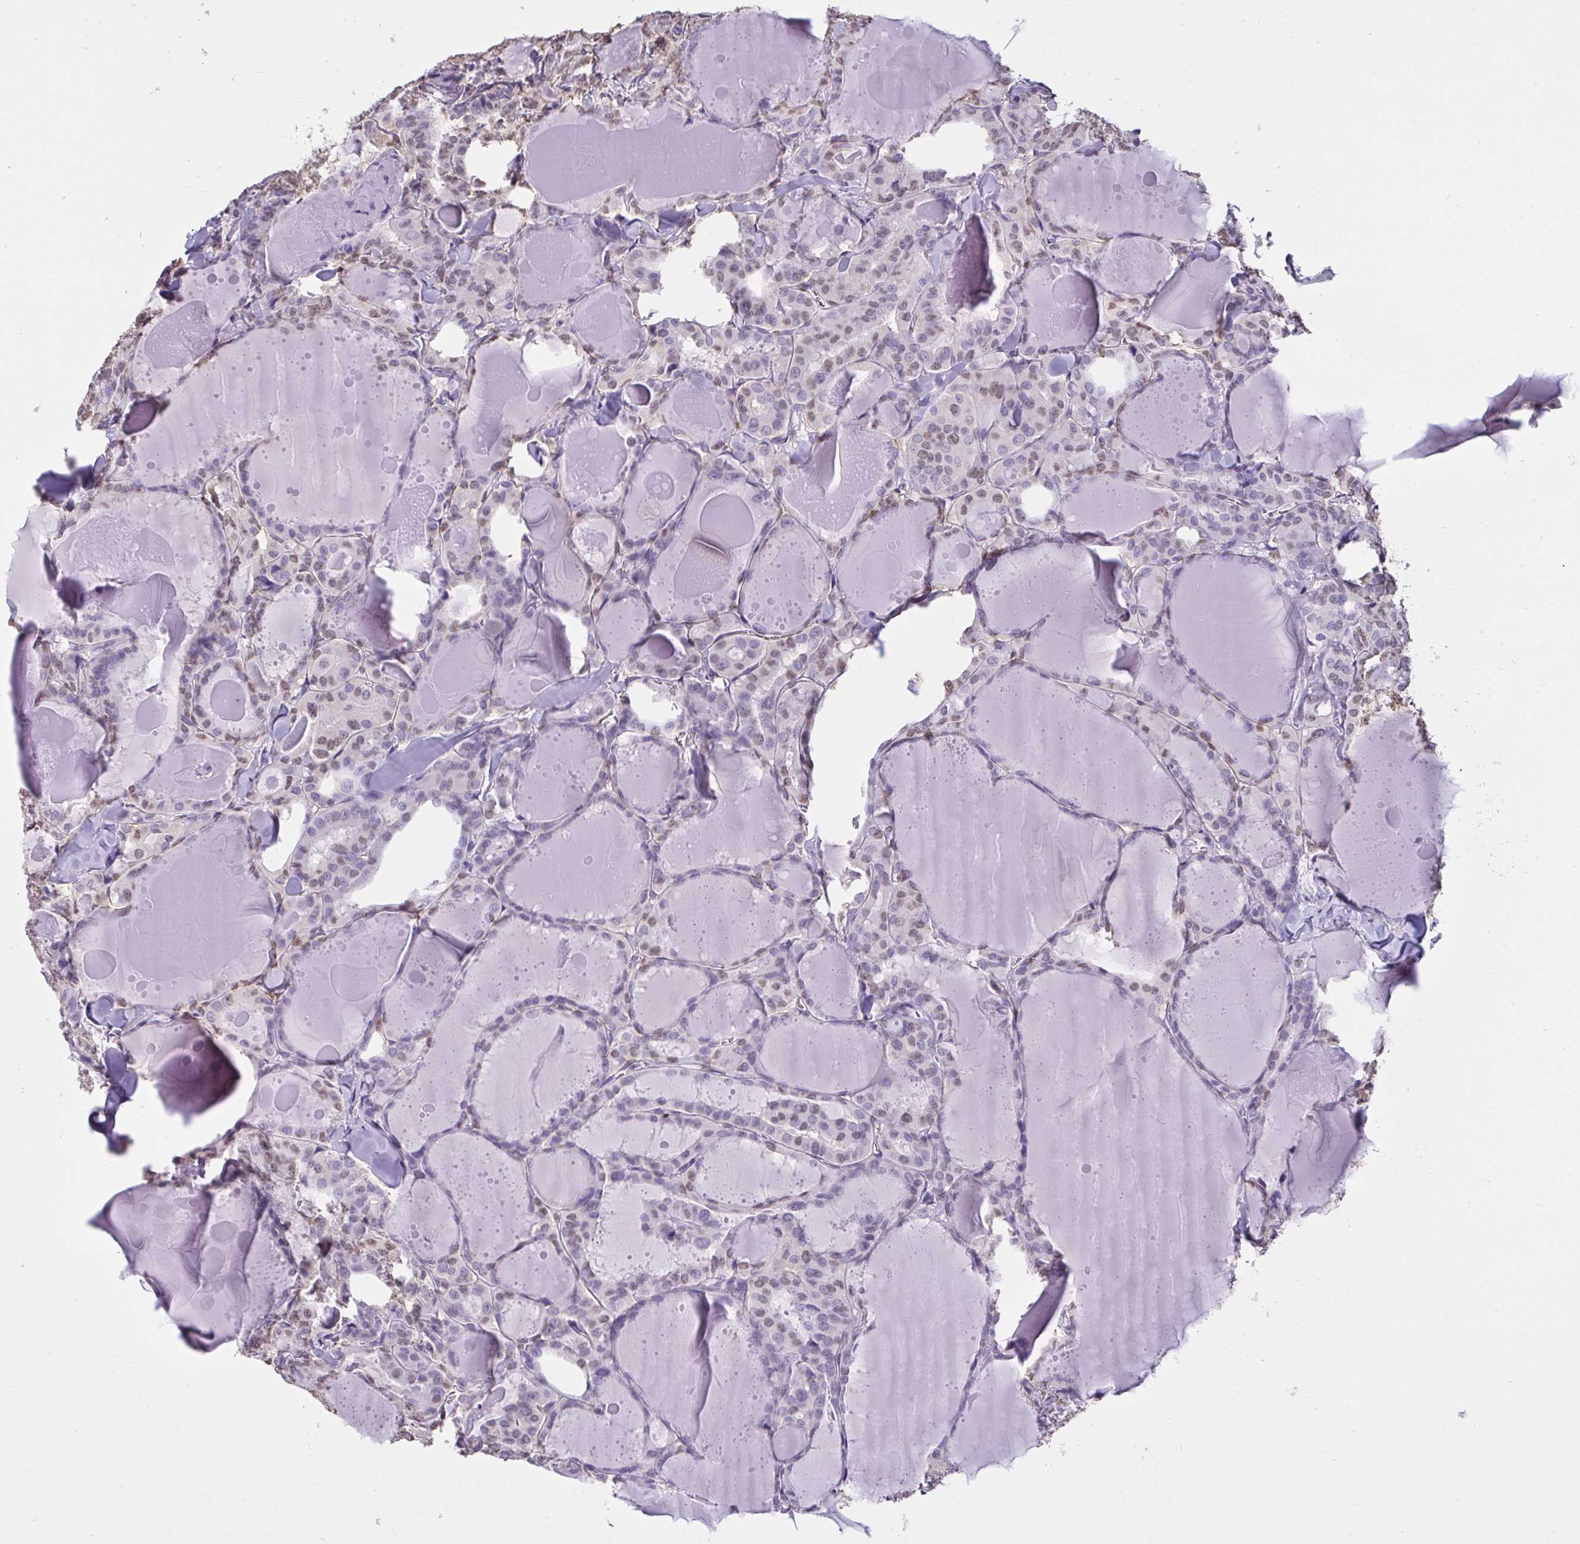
{"staining": {"intensity": "weak", "quantity": "25%-75%", "location": "nuclear"}, "tissue": "thyroid cancer", "cell_type": "Tumor cells", "image_type": "cancer", "snomed": [{"axis": "morphology", "description": "Papillary adenocarcinoma, NOS"}, {"axis": "topography", "description": "Thyroid gland"}], "caption": "Tumor cells show low levels of weak nuclear expression in approximately 25%-75% of cells in human thyroid cancer.", "gene": "SEMA6B", "patient": {"sex": "male", "age": 87}}